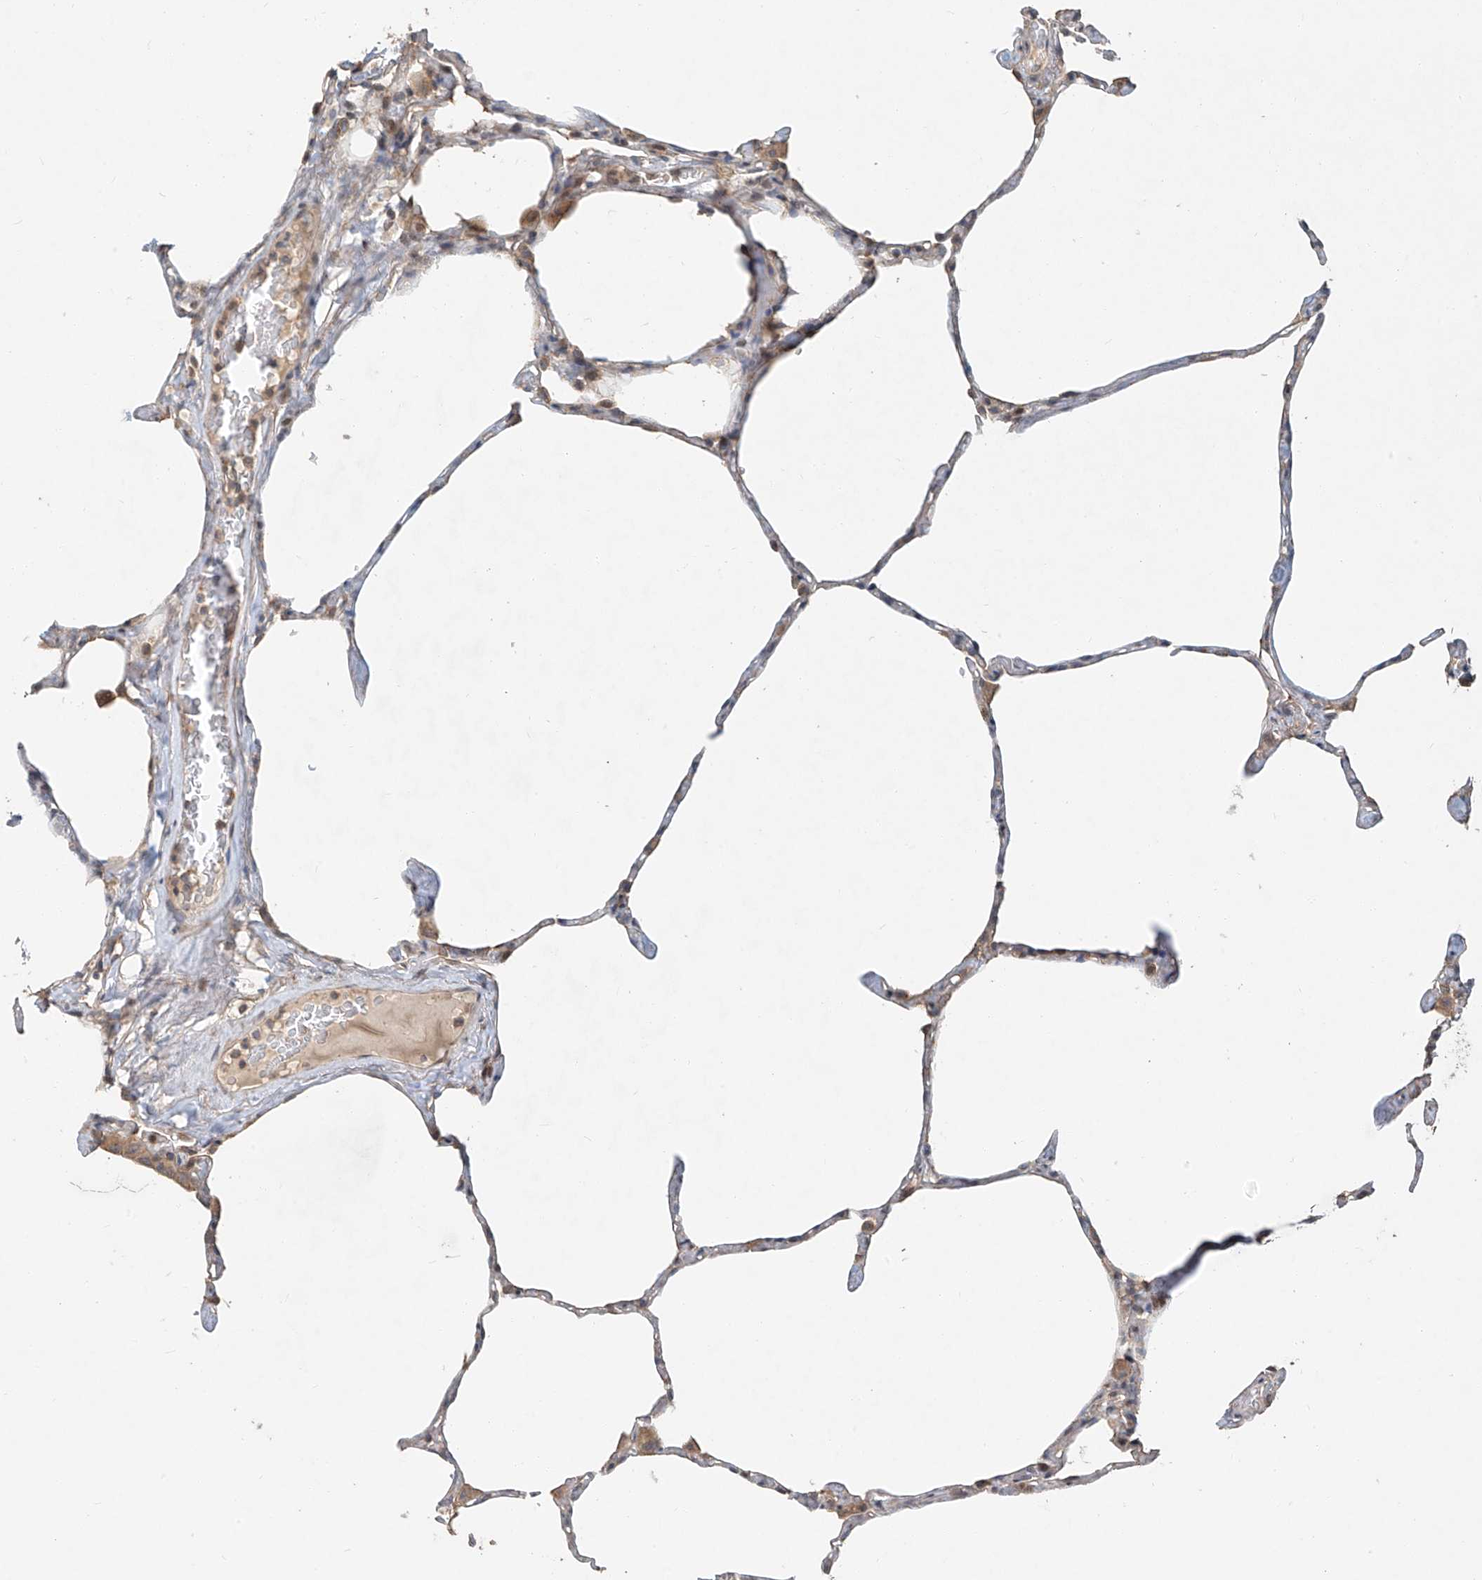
{"staining": {"intensity": "negative", "quantity": "none", "location": "none"}, "tissue": "lung", "cell_type": "Alveolar cells", "image_type": "normal", "snomed": [{"axis": "morphology", "description": "Normal tissue, NOS"}, {"axis": "topography", "description": "Lung"}], "caption": "This histopathology image is of benign lung stained with IHC to label a protein in brown with the nuclei are counter-stained blue. There is no staining in alveolar cells.", "gene": "TMEM61", "patient": {"sex": "male", "age": 65}}